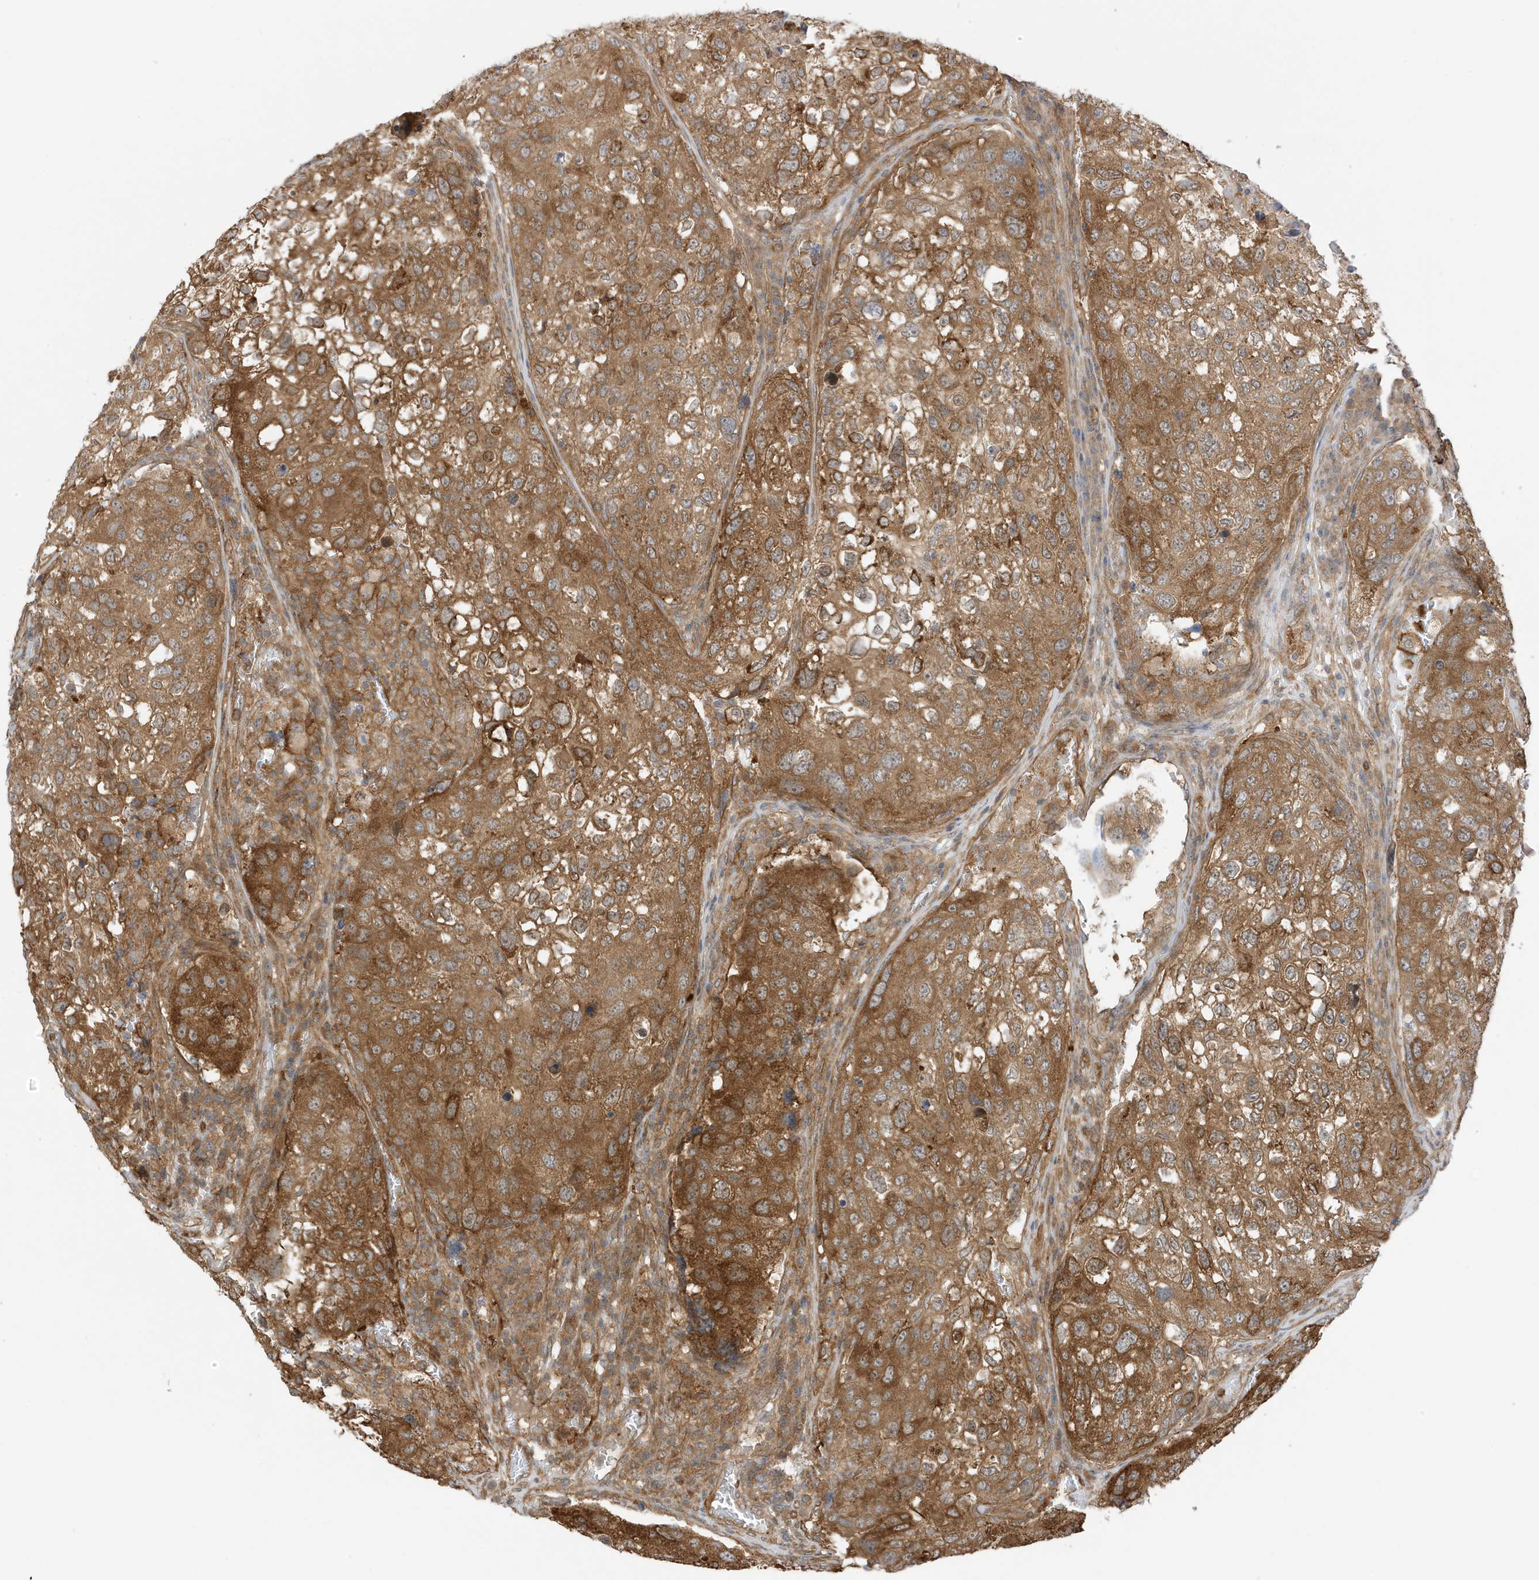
{"staining": {"intensity": "moderate", "quantity": ">75%", "location": "cytoplasmic/membranous"}, "tissue": "urothelial cancer", "cell_type": "Tumor cells", "image_type": "cancer", "snomed": [{"axis": "morphology", "description": "Urothelial carcinoma, High grade"}, {"axis": "topography", "description": "Lymph node"}, {"axis": "topography", "description": "Urinary bladder"}], "caption": "High-grade urothelial carcinoma stained for a protein (brown) displays moderate cytoplasmic/membranous positive expression in approximately >75% of tumor cells.", "gene": "CDC42EP3", "patient": {"sex": "male", "age": 51}}